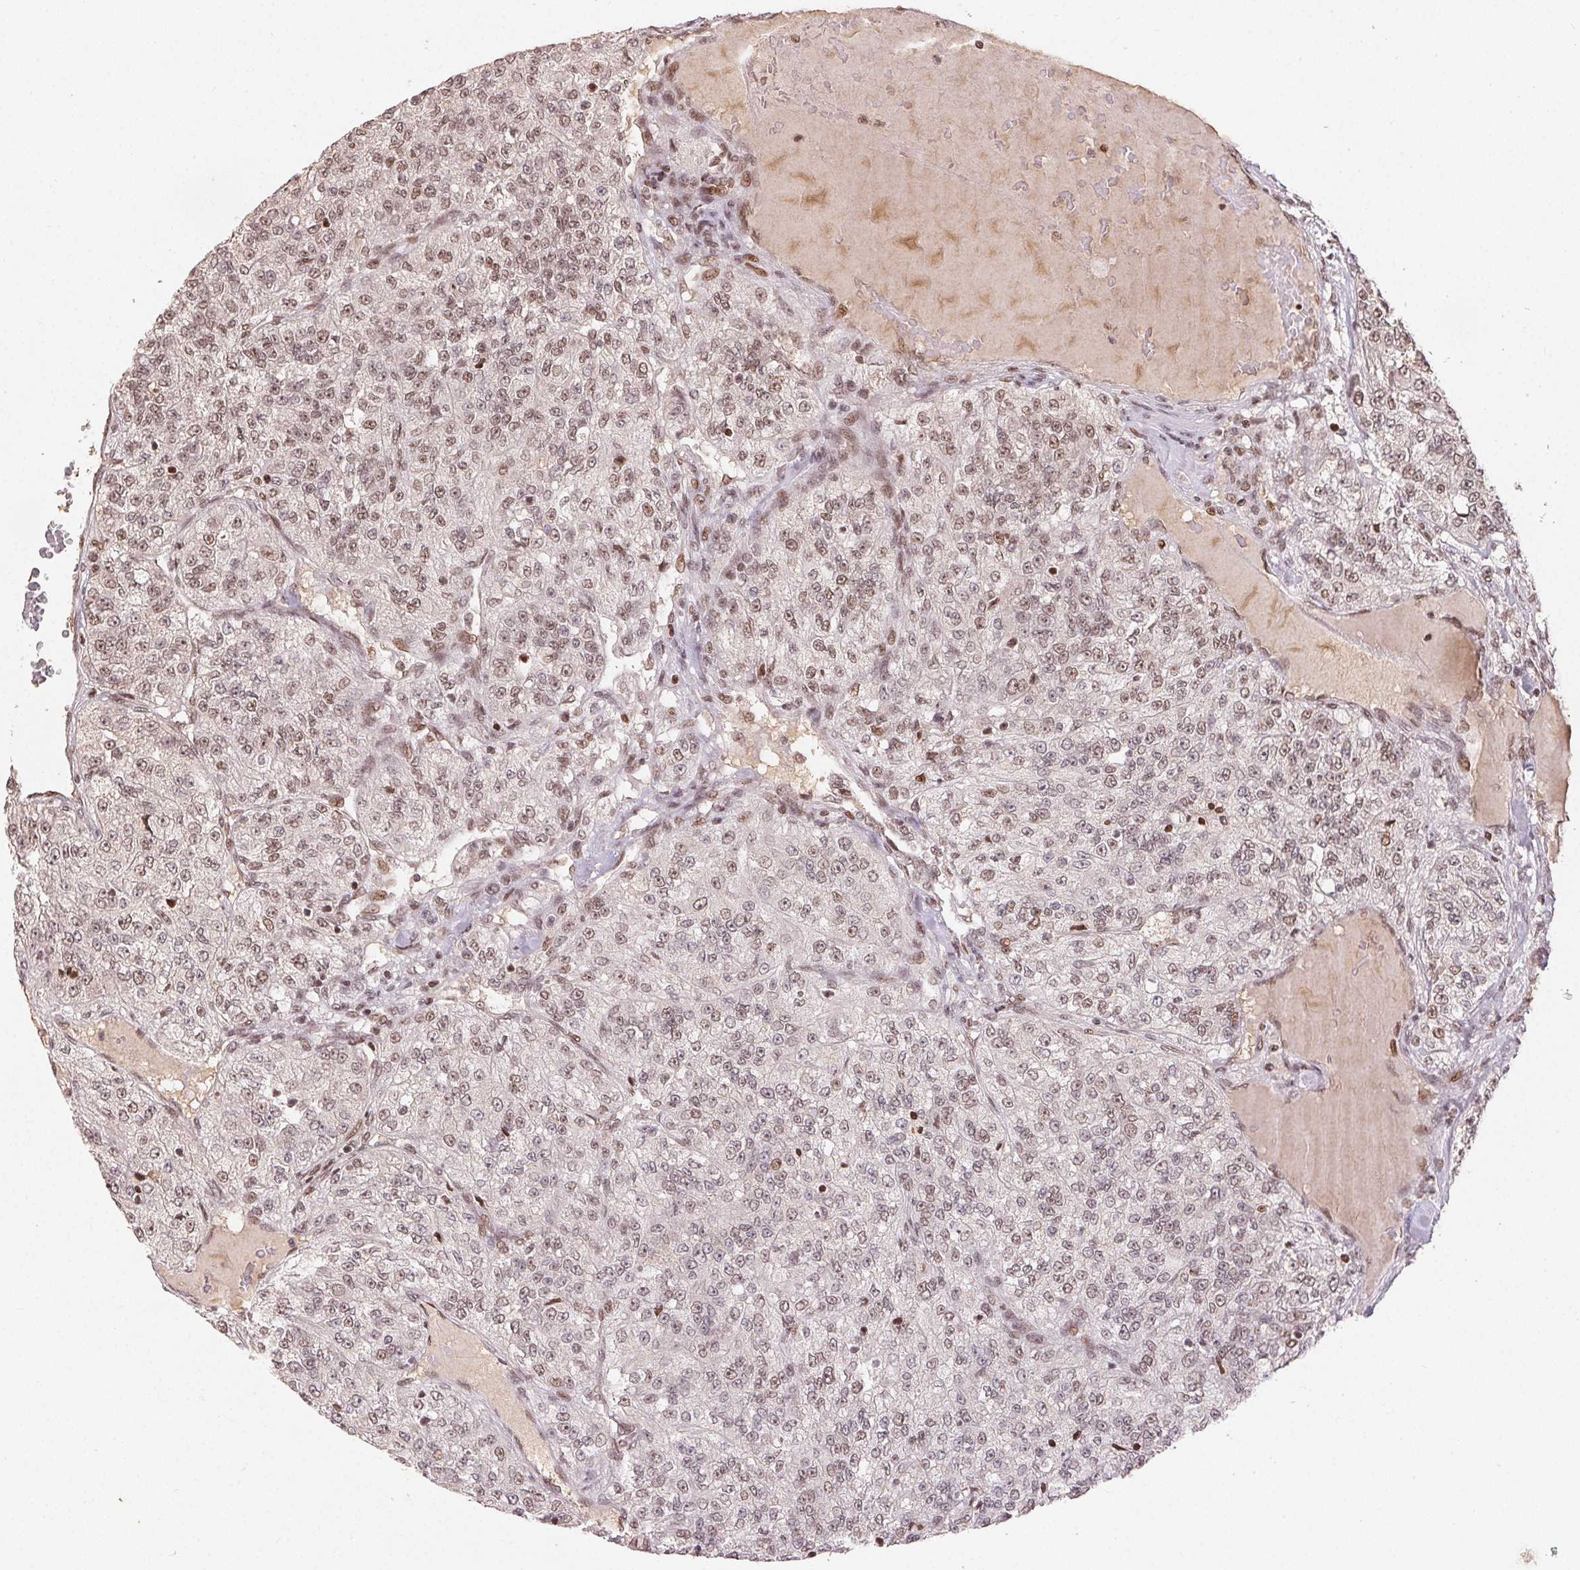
{"staining": {"intensity": "moderate", "quantity": ">75%", "location": "nuclear"}, "tissue": "renal cancer", "cell_type": "Tumor cells", "image_type": "cancer", "snomed": [{"axis": "morphology", "description": "Adenocarcinoma, NOS"}, {"axis": "topography", "description": "Kidney"}], "caption": "Protein analysis of renal adenocarcinoma tissue shows moderate nuclear expression in about >75% of tumor cells.", "gene": "MAPKAPK2", "patient": {"sex": "female", "age": 63}}